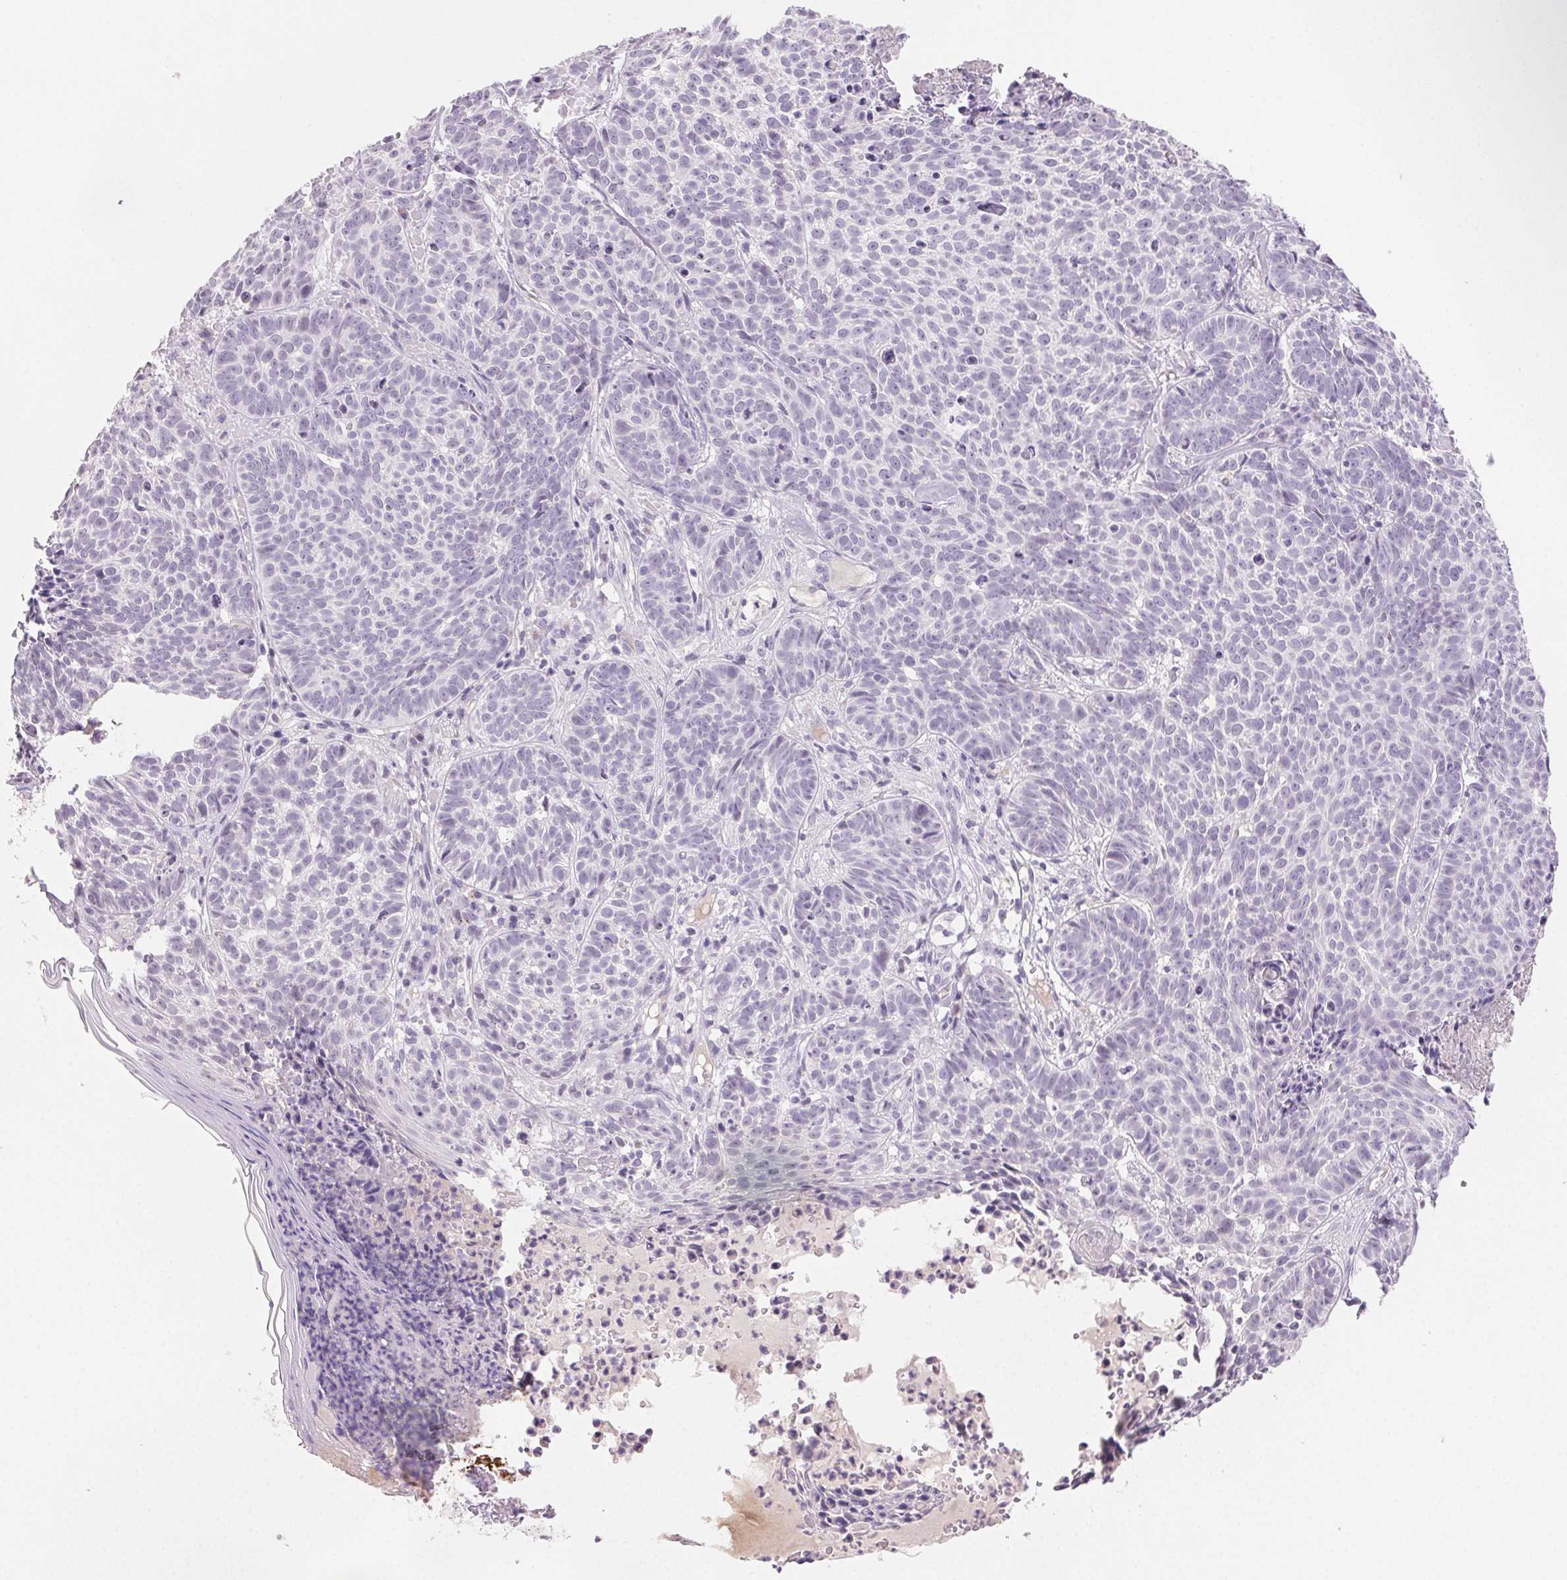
{"staining": {"intensity": "negative", "quantity": "none", "location": "none"}, "tissue": "skin cancer", "cell_type": "Tumor cells", "image_type": "cancer", "snomed": [{"axis": "morphology", "description": "Basal cell carcinoma"}, {"axis": "topography", "description": "Skin"}], "caption": "IHC photomicrograph of neoplastic tissue: skin cancer stained with DAB (3,3'-diaminobenzidine) exhibits no significant protein positivity in tumor cells. (Brightfield microscopy of DAB (3,3'-diaminobenzidine) immunohistochemistry (IHC) at high magnification).", "gene": "BPIFB2", "patient": {"sex": "male", "age": 90}}